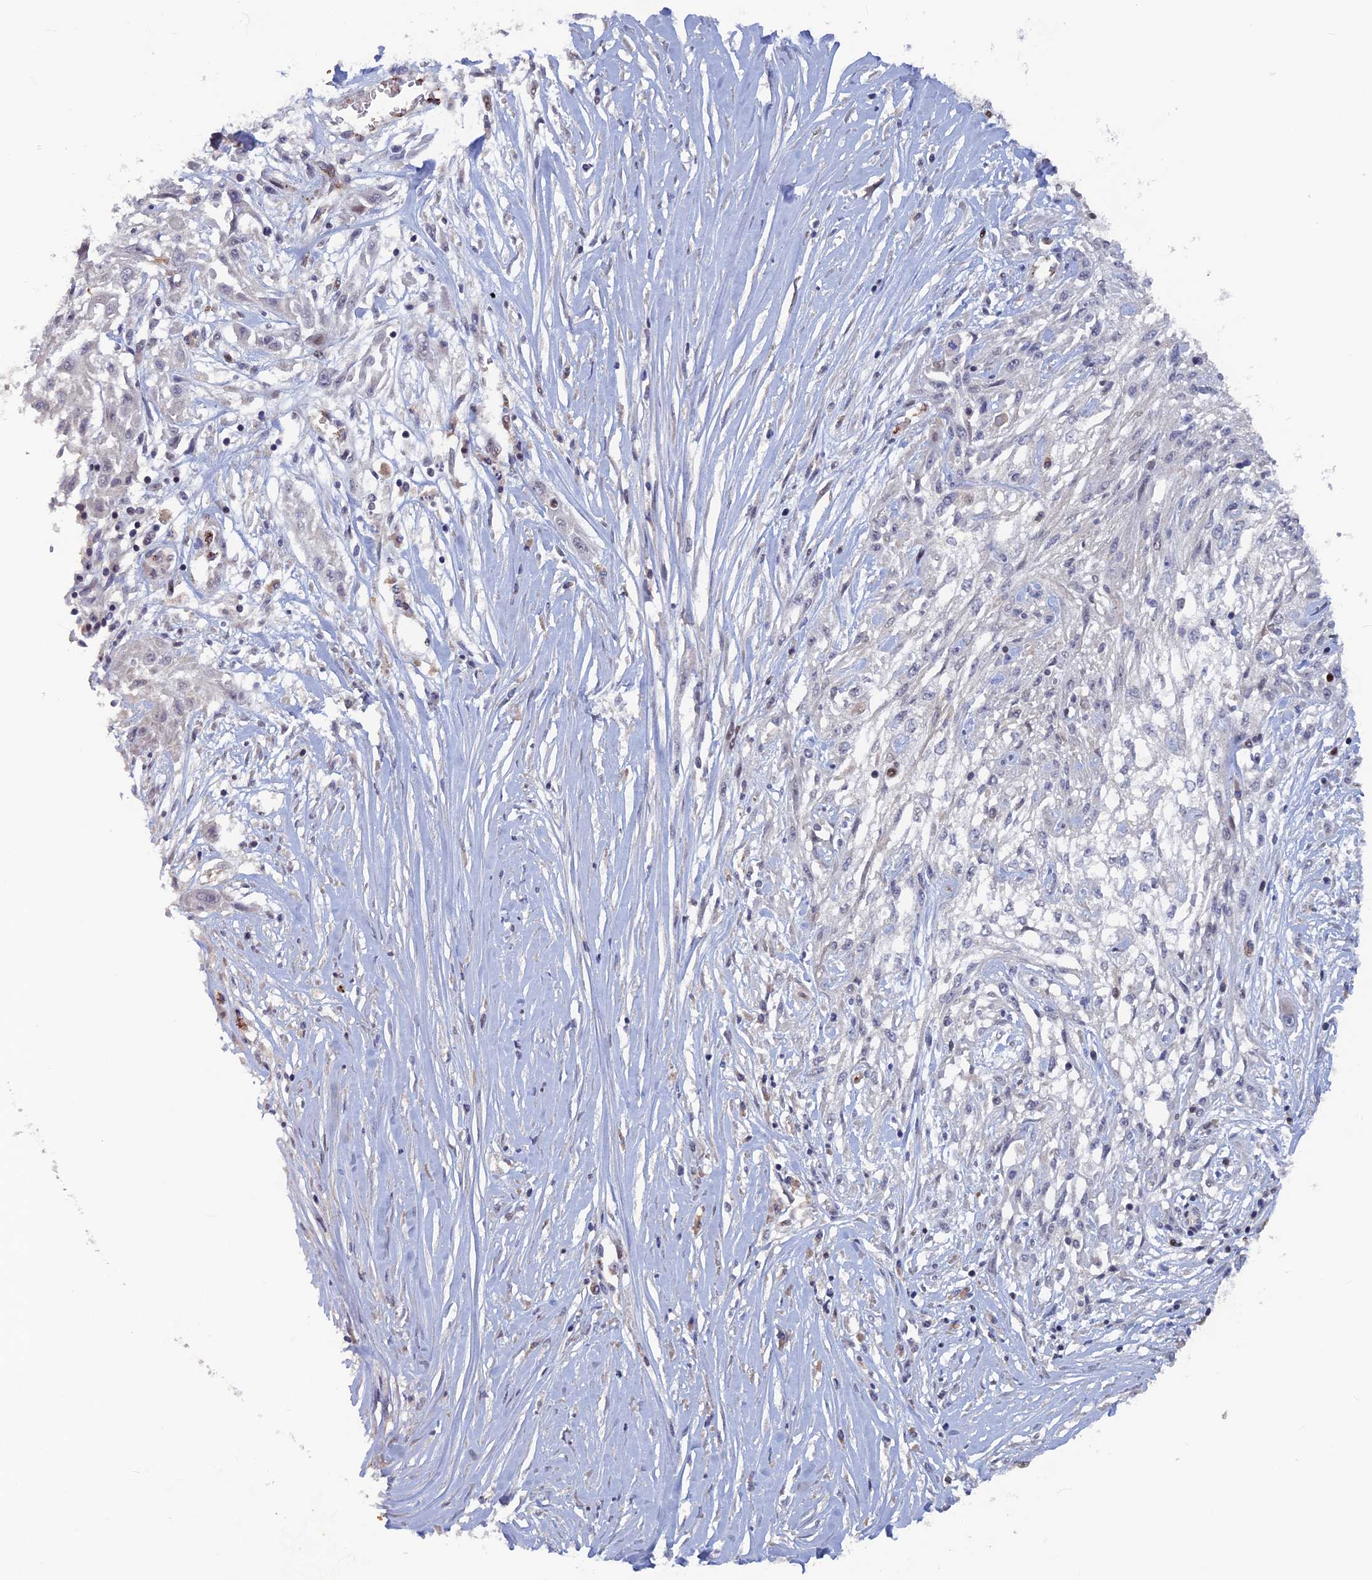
{"staining": {"intensity": "negative", "quantity": "none", "location": "none"}, "tissue": "skin cancer", "cell_type": "Tumor cells", "image_type": "cancer", "snomed": [{"axis": "morphology", "description": "Squamous cell carcinoma, NOS"}, {"axis": "morphology", "description": "Squamous cell carcinoma, metastatic, NOS"}, {"axis": "topography", "description": "Skin"}, {"axis": "topography", "description": "Lymph node"}], "caption": "Tumor cells are negative for protein expression in human squamous cell carcinoma (skin).", "gene": "SH3D21", "patient": {"sex": "male", "age": 75}}